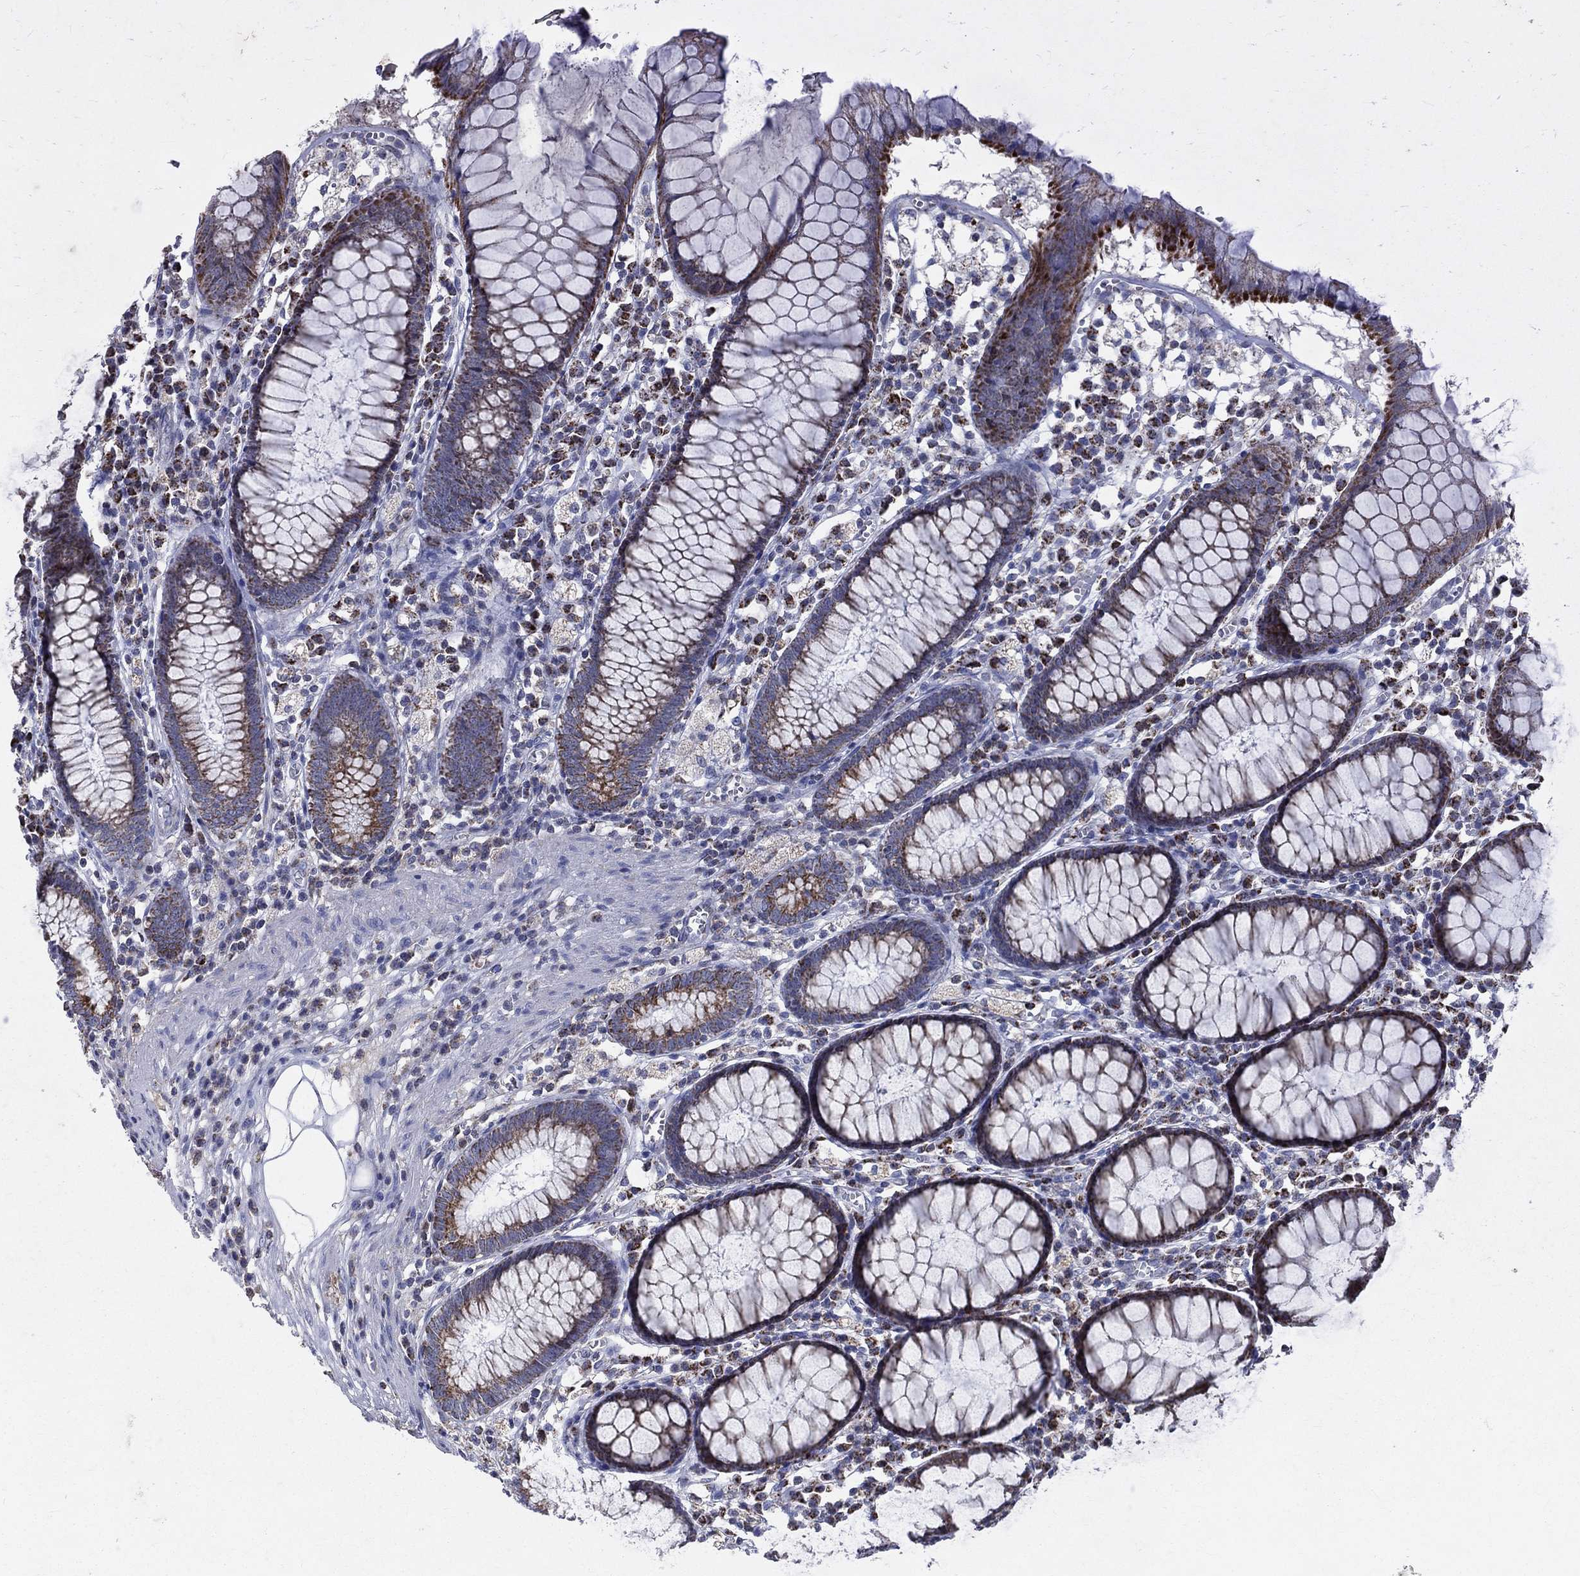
{"staining": {"intensity": "negative", "quantity": "none", "location": "none"}, "tissue": "colon", "cell_type": "Endothelial cells", "image_type": "normal", "snomed": [{"axis": "morphology", "description": "Normal tissue, NOS"}, {"axis": "topography", "description": "Colon"}], "caption": "High power microscopy micrograph of an immunohistochemistry (IHC) photomicrograph of benign colon, revealing no significant expression in endothelial cells. The staining is performed using DAB brown chromogen with nuclei counter-stained in using hematoxylin.", "gene": "SLC4A10", "patient": {"sex": "male", "age": 65}}